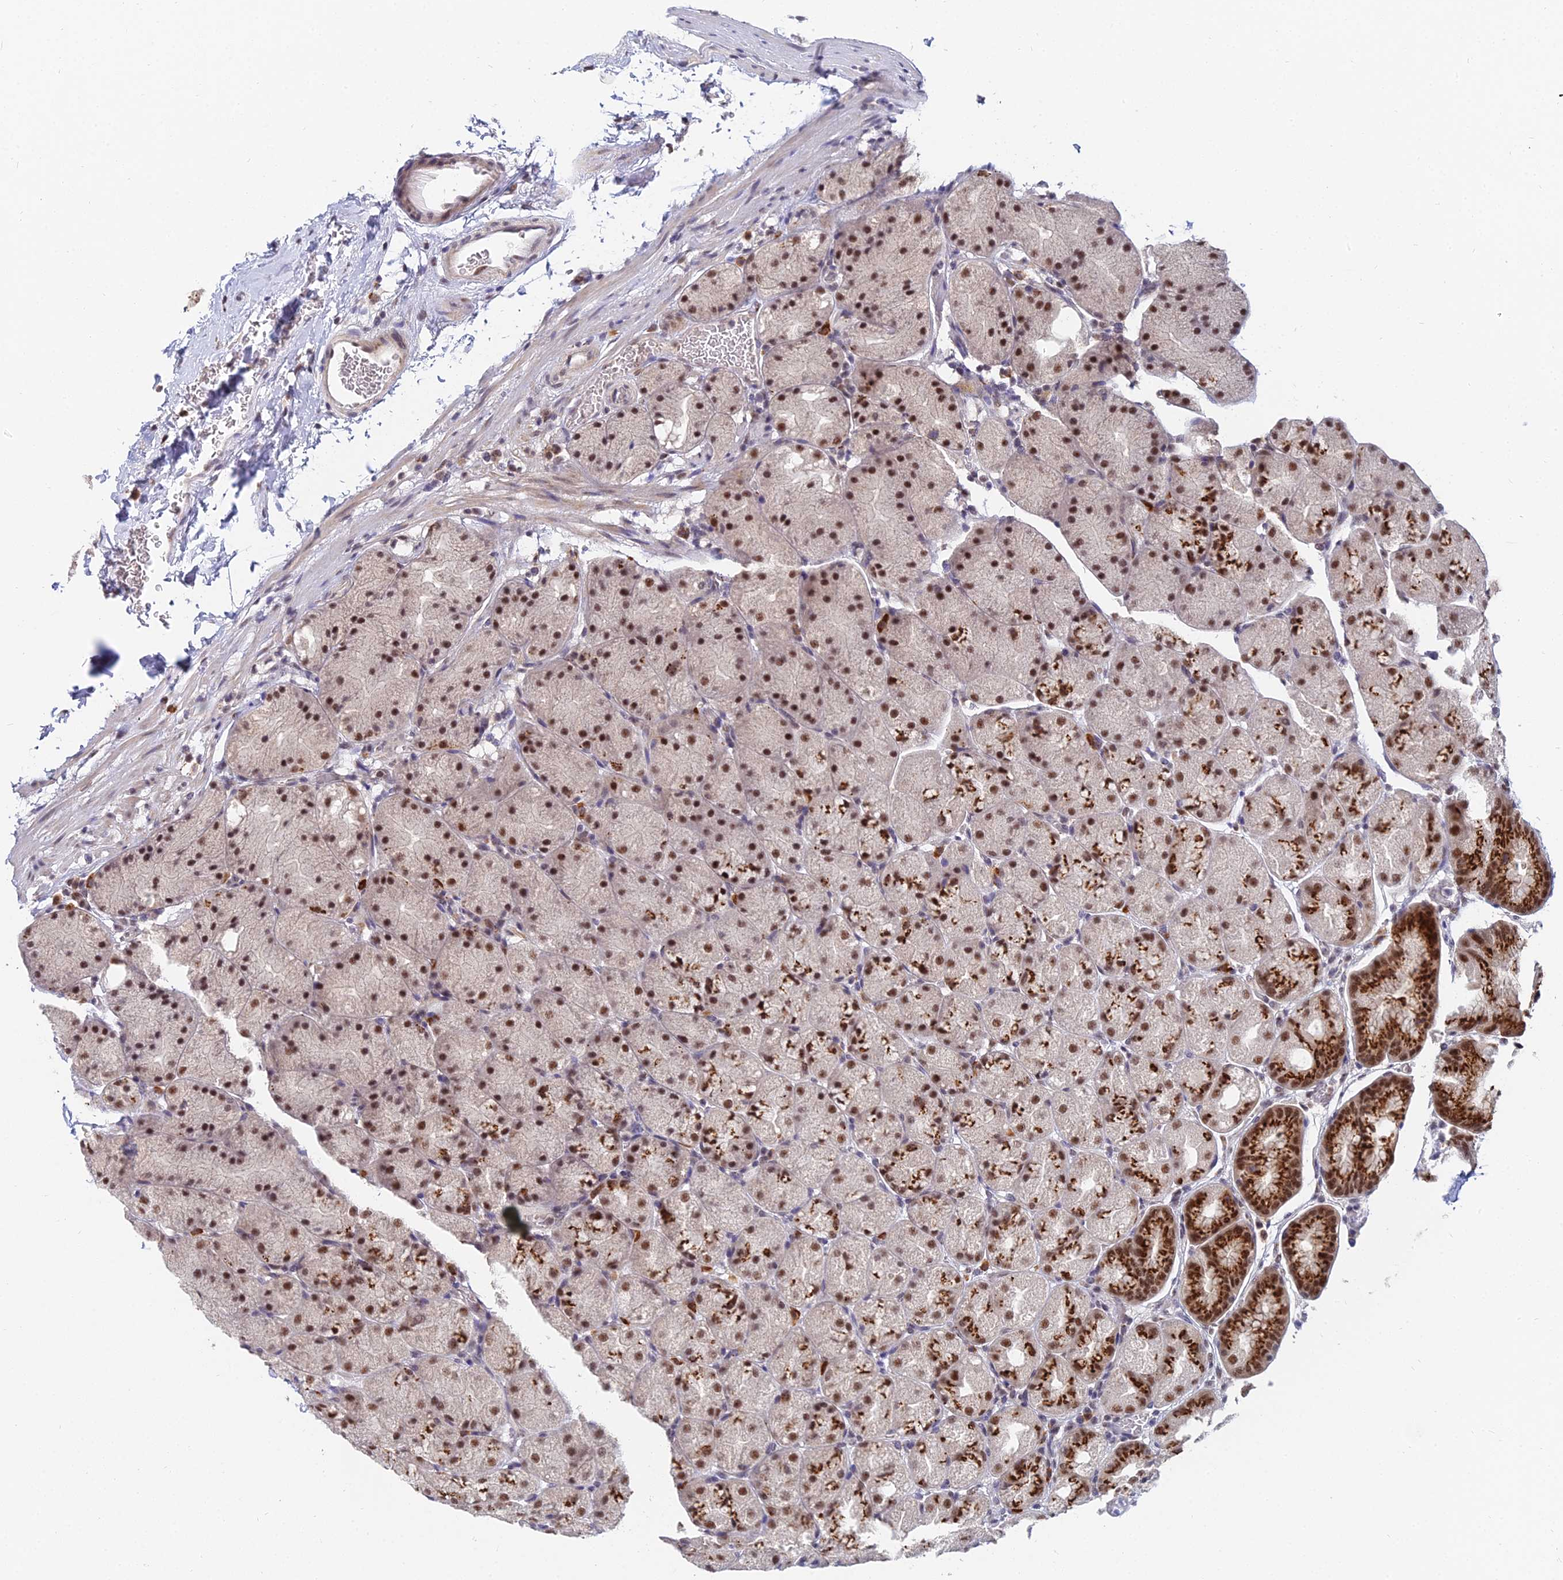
{"staining": {"intensity": "strong", "quantity": ">75%", "location": "cytoplasmic/membranous,nuclear"}, "tissue": "stomach", "cell_type": "Glandular cells", "image_type": "normal", "snomed": [{"axis": "morphology", "description": "Normal tissue, NOS"}, {"axis": "topography", "description": "Stomach, upper"}, {"axis": "topography", "description": "Stomach"}], "caption": "Stomach stained with a brown dye shows strong cytoplasmic/membranous,nuclear positive expression in approximately >75% of glandular cells.", "gene": "THOC3", "patient": {"sex": "male", "age": 48}}